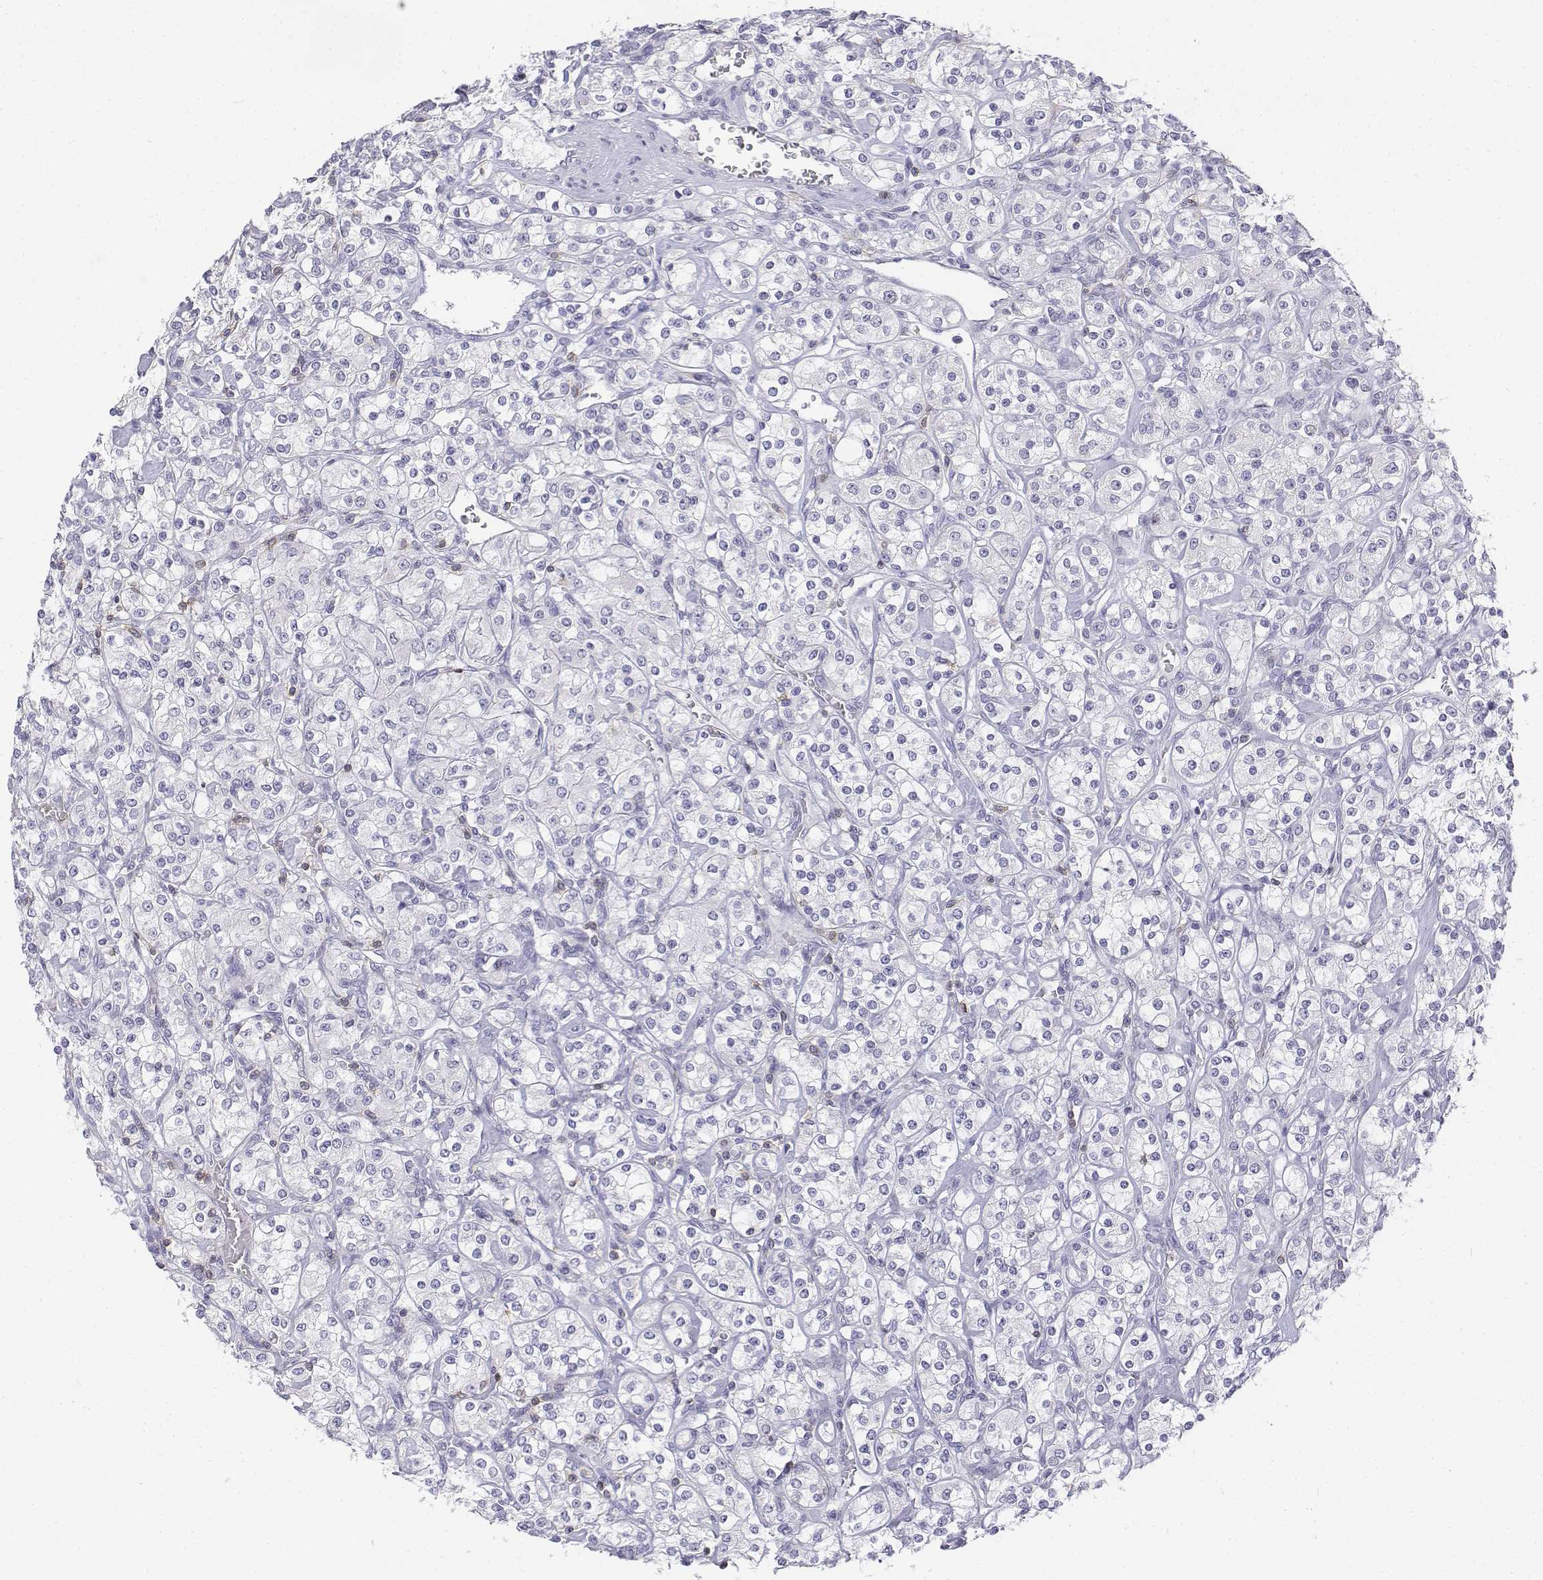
{"staining": {"intensity": "negative", "quantity": "none", "location": "none"}, "tissue": "renal cancer", "cell_type": "Tumor cells", "image_type": "cancer", "snomed": [{"axis": "morphology", "description": "Adenocarcinoma, NOS"}, {"axis": "topography", "description": "Kidney"}], "caption": "The photomicrograph displays no staining of tumor cells in renal adenocarcinoma.", "gene": "CD3E", "patient": {"sex": "male", "age": 77}}